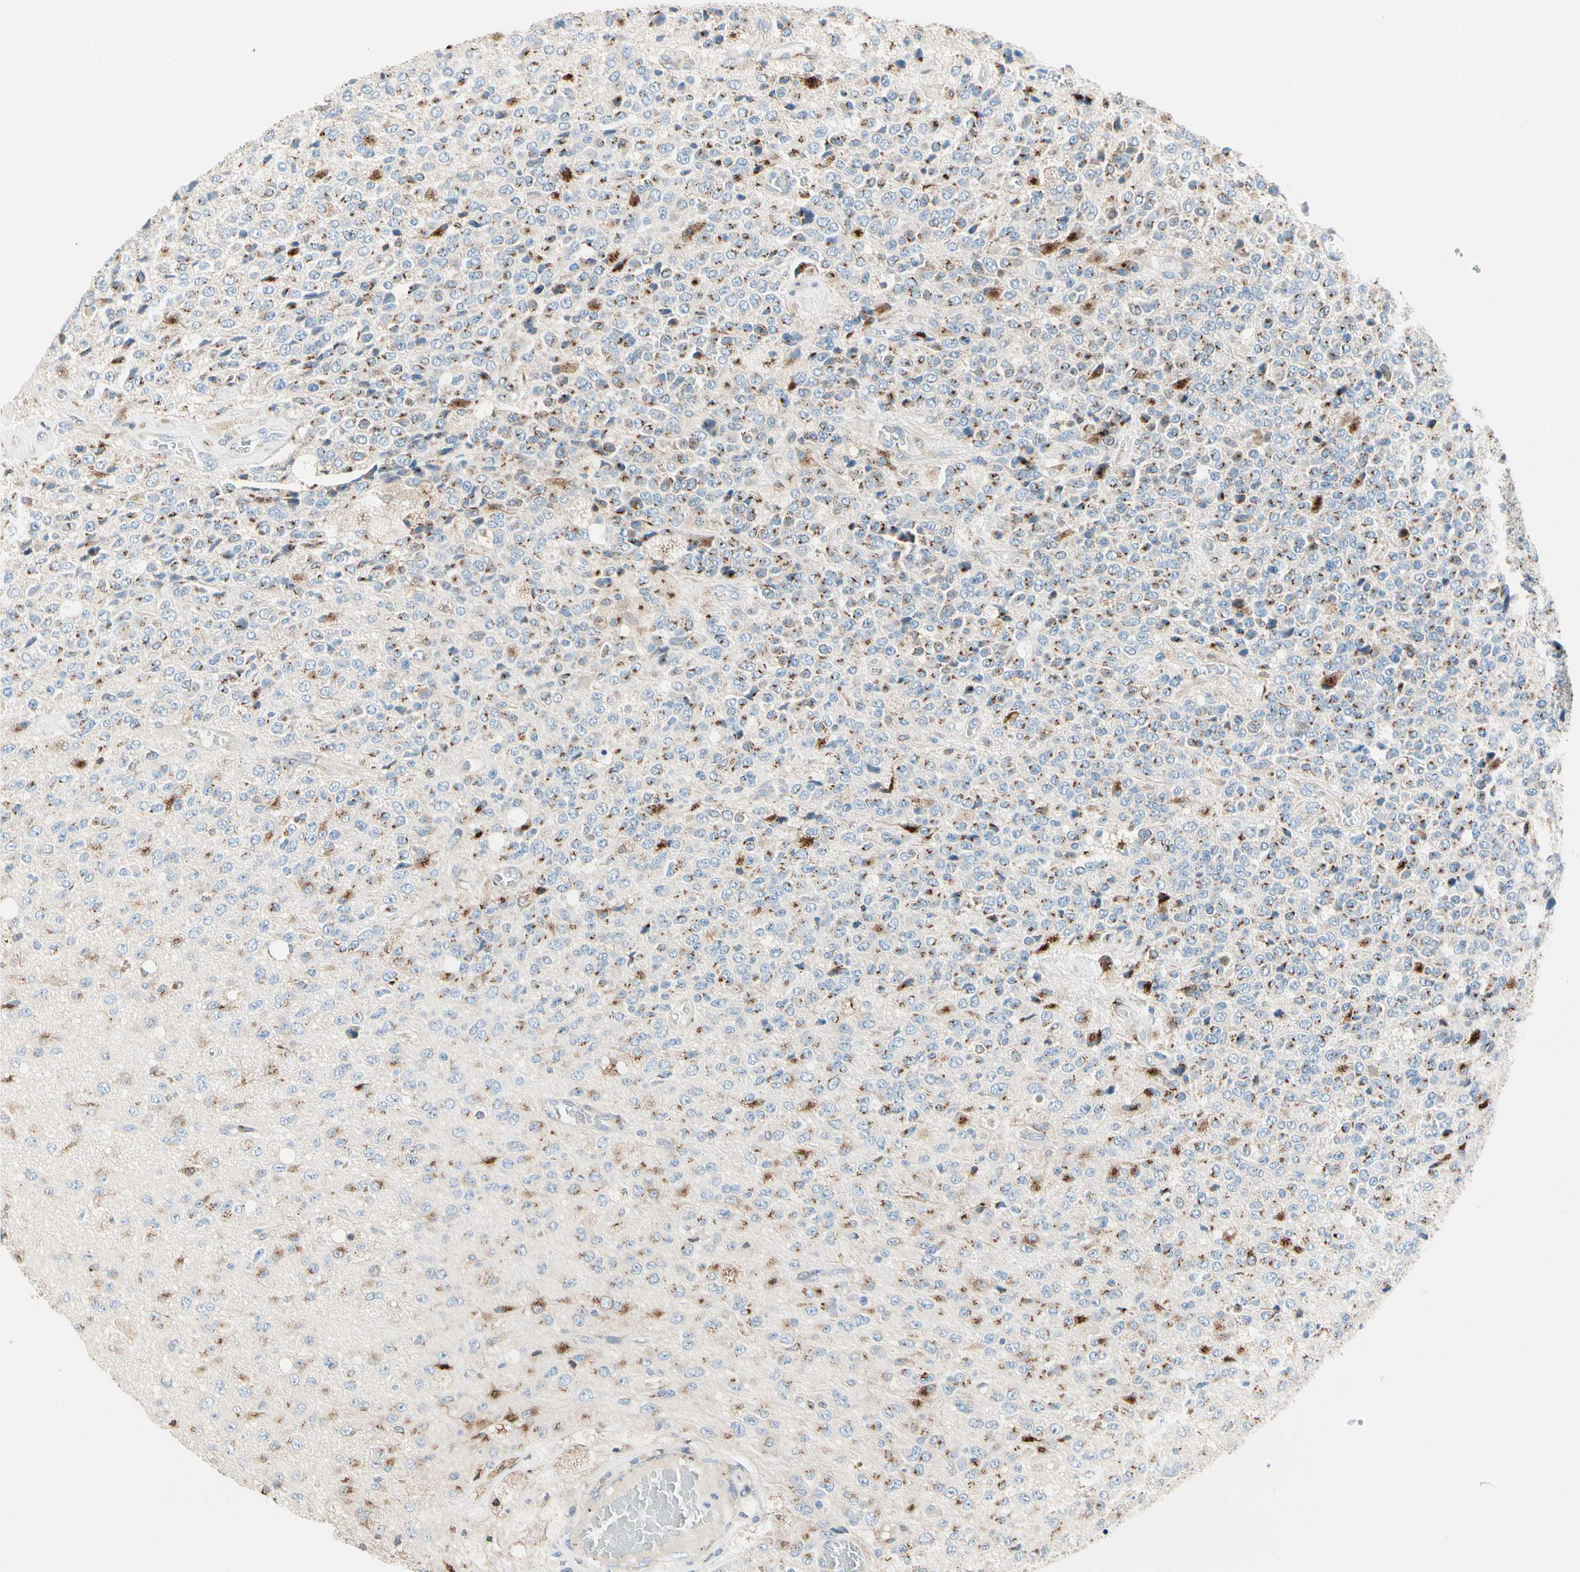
{"staining": {"intensity": "moderate", "quantity": "25%-75%", "location": "cytoplasmic/membranous"}, "tissue": "glioma", "cell_type": "Tumor cells", "image_type": "cancer", "snomed": [{"axis": "morphology", "description": "Glioma, malignant, High grade"}, {"axis": "topography", "description": "pancreas cauda"}], "caption": "A histopathology image of glioma stained for a protein shows moderate cytoplasmic/membranous brown staining in tumor cells. The staining was performed using DAB (3,3'-diaminobenzidine), with brown indicating positive protein expression. Nuclei are stained blue with hematoxylin.", "gene": "NUCB1", "patient": {"sex": "male", "age": 60}}